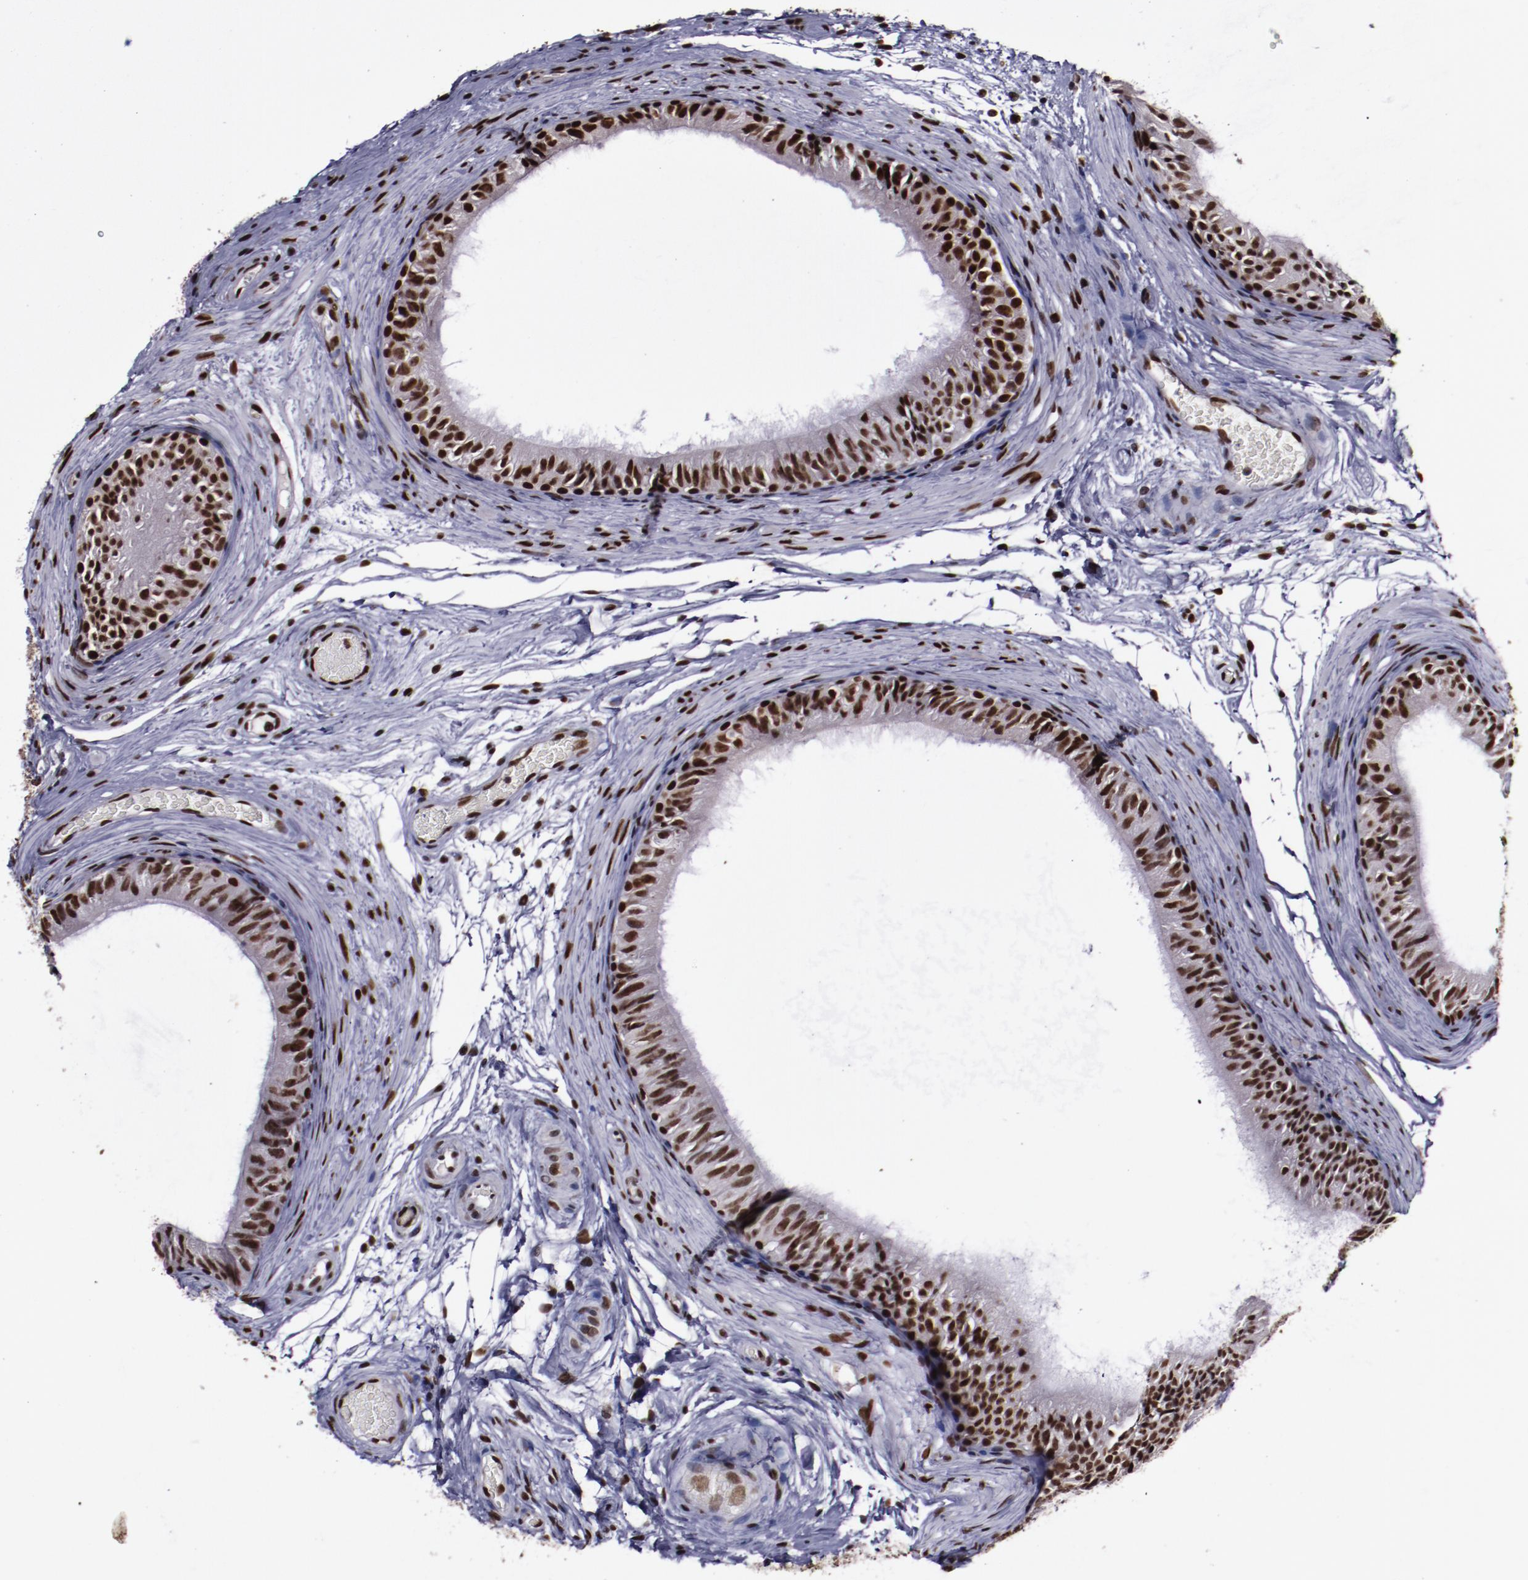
{"staining": {"intensity": "strong", "quantity": ">75%", "location": "nuclear"}, "tissue": "epididymis", "cell_type": "Glandular cells", "image_type": "normal", "snomed": [{"axis": "morphology", "description": "Normal tissue, NOS"}, {"axis": "topography", "description": "Testis"}, {"axis": "topography", "description": "Epididymis"}], "caption": "Immunohistochemical staining of normal human epididymis demonstrates >75% levels of strong nuclear protein expression in approximately >75% of glandular cells.", "gene": "APEX1", "patient": {"sex": "male", "age": 36}}